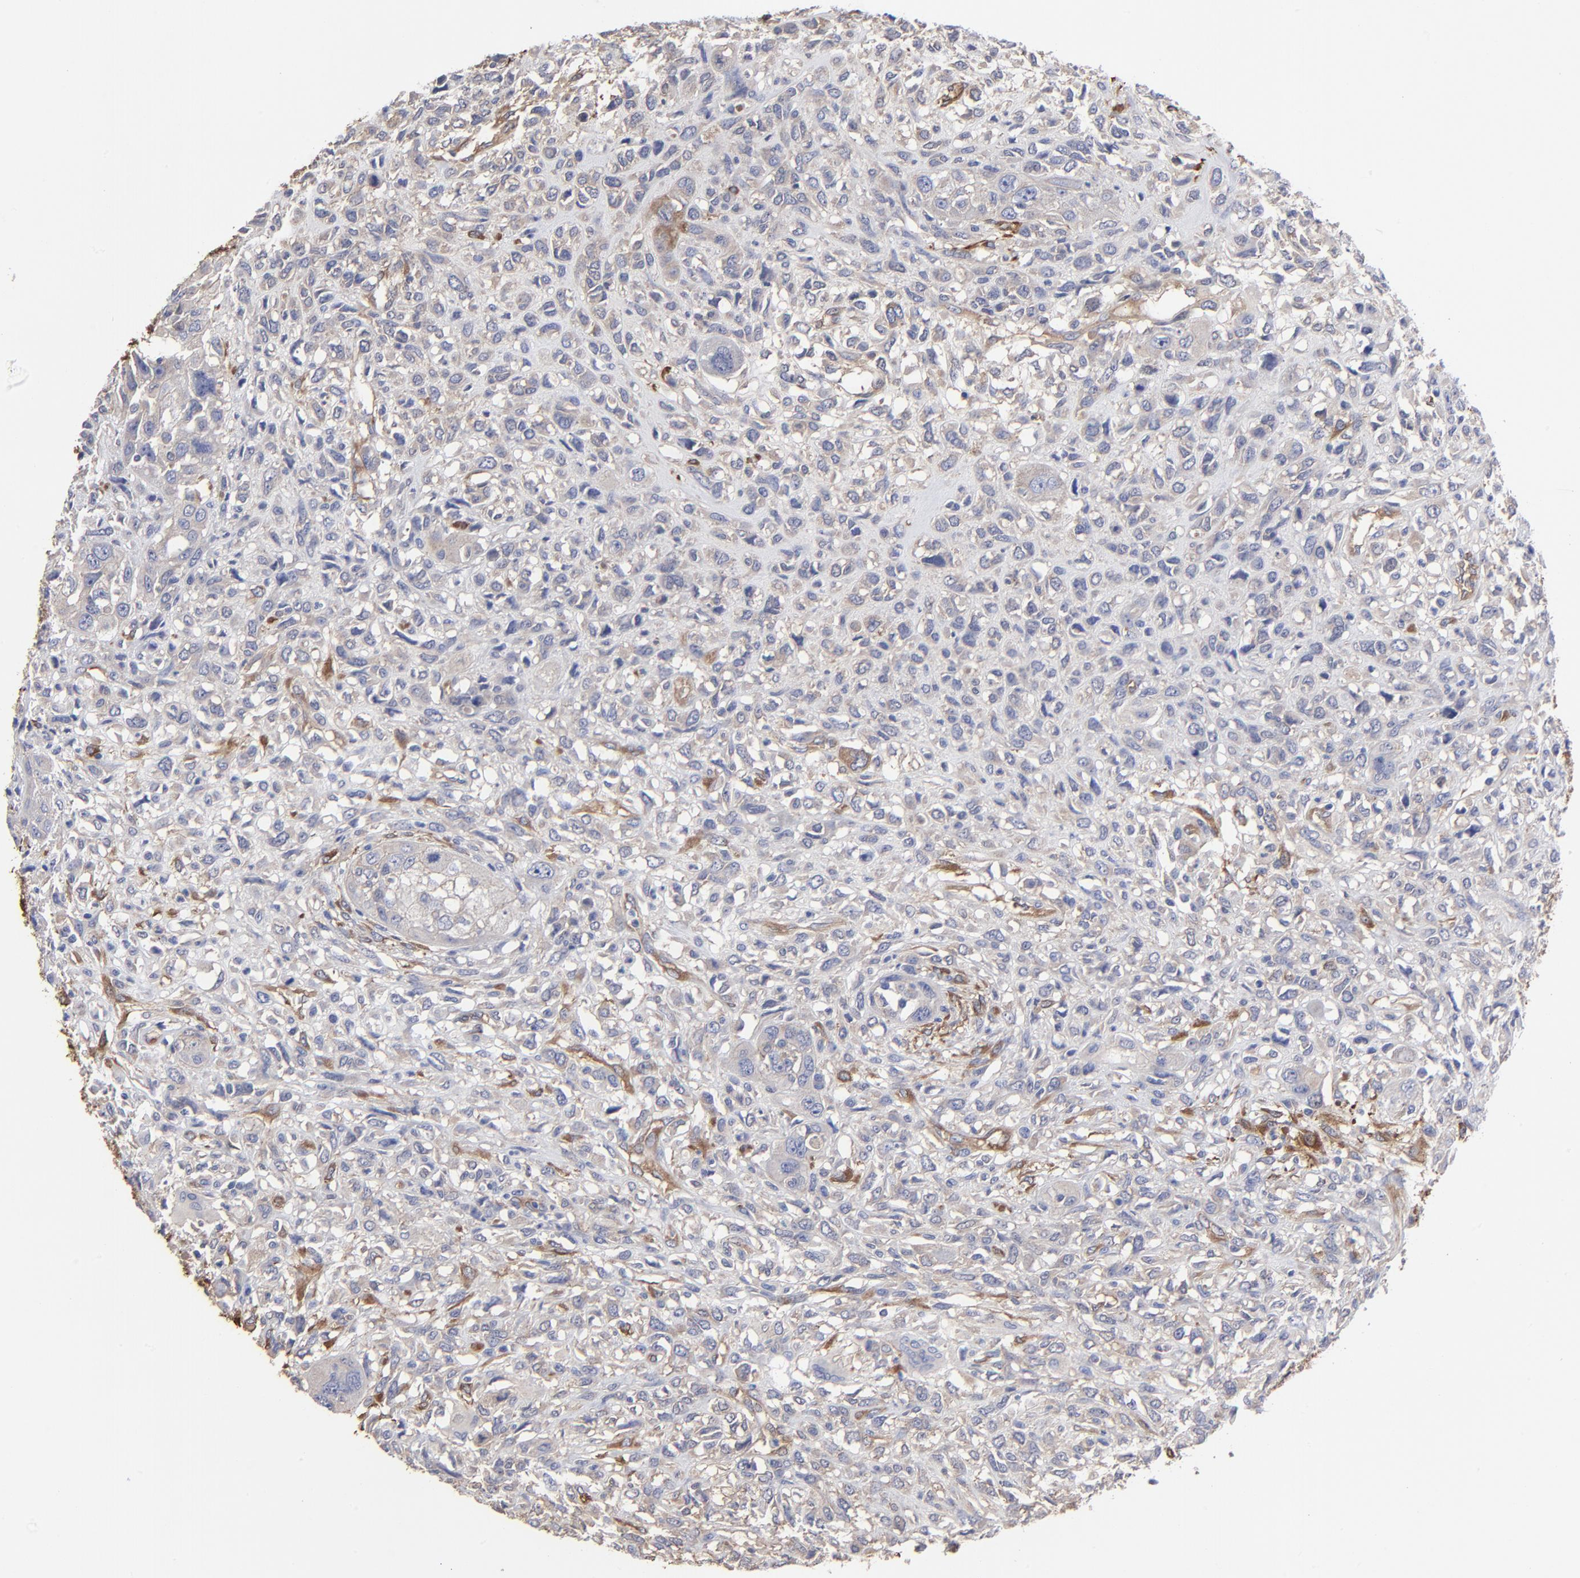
{"staining": {"intensity": "weak", "quantity": "<25%", "location": "cytoplasmic/membranous"}, "tissue": "head and neck cancer", "cell_type": "Tumor cells", "image_type": "cancer", "snomed": [{"axis": "morphology", "description": "Neoplasm, malignant, NOS"}, {"axis": "topography", "description": "Salivary gland"}, {"axis": "topography", "description": "Head-Neck"}], "caption": "DAB immunohistochemical staining of head and neck malignant neoplasm displays no significant staining in tumor cells.", "gene": "CILP", "patient": {"sex": "male", "age": 43}}